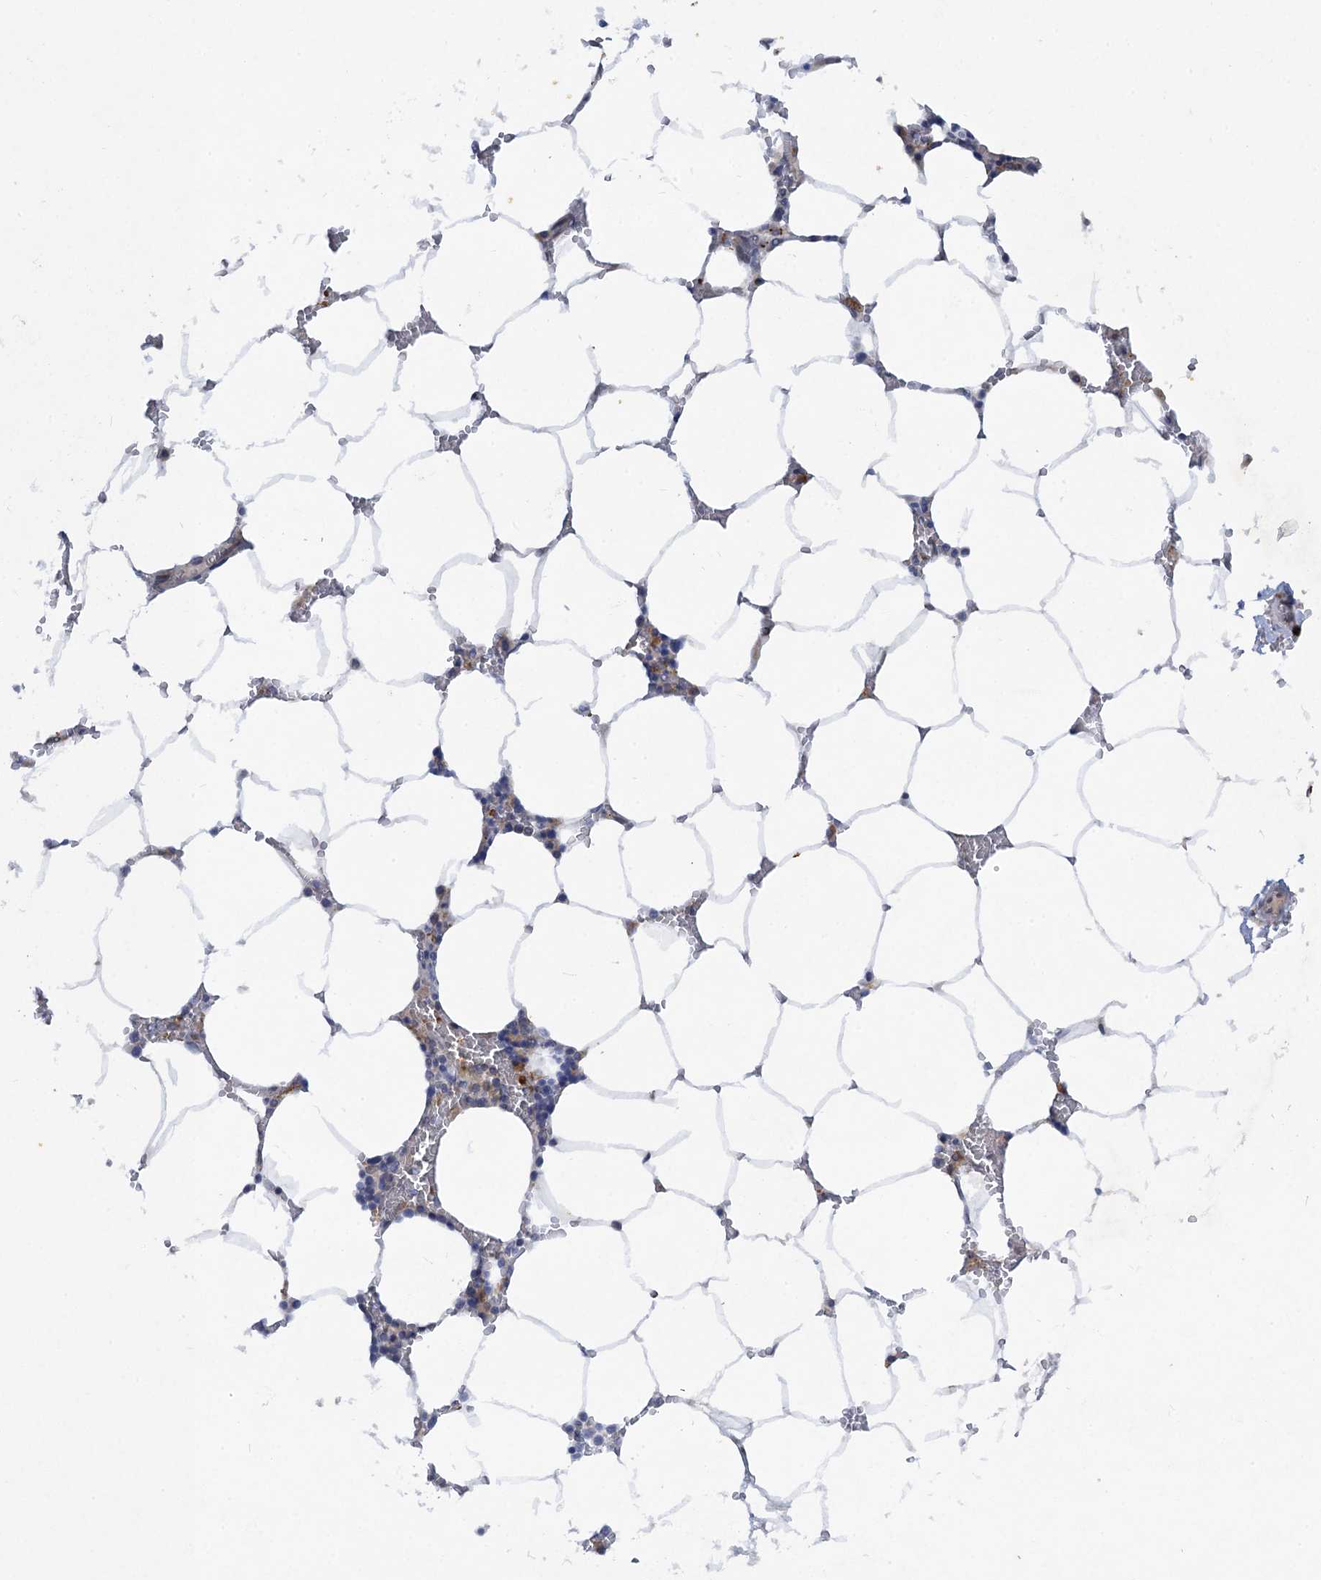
{"staining": {"intensity": "weak", "quantity": "<25%", "location": "cytoplasmic/membranous"}, "tissue": "bone marrow", "cell_type": "Hematopoietic cells", "image_type": "normal", "snomed": [{"axis": "morphology", "description": "Normal tissue, NOS"}, {"axis": "topography", "description": "Bone marrow"}], "caption": "This histopathology image is of unremarkable bone marrow stained with immunohistochemistry to label a protein in brown with the nuclei are counter-stained blue. There is no expression in hematopoietic cells. Brightfield microscopy of immunohistochemistry (IHC) stained with DAB (brown) and hematoxylin (blue), captured at high magnification.", "gene": "QPCTL", "patient": {"sex": "male", "age": 70}}